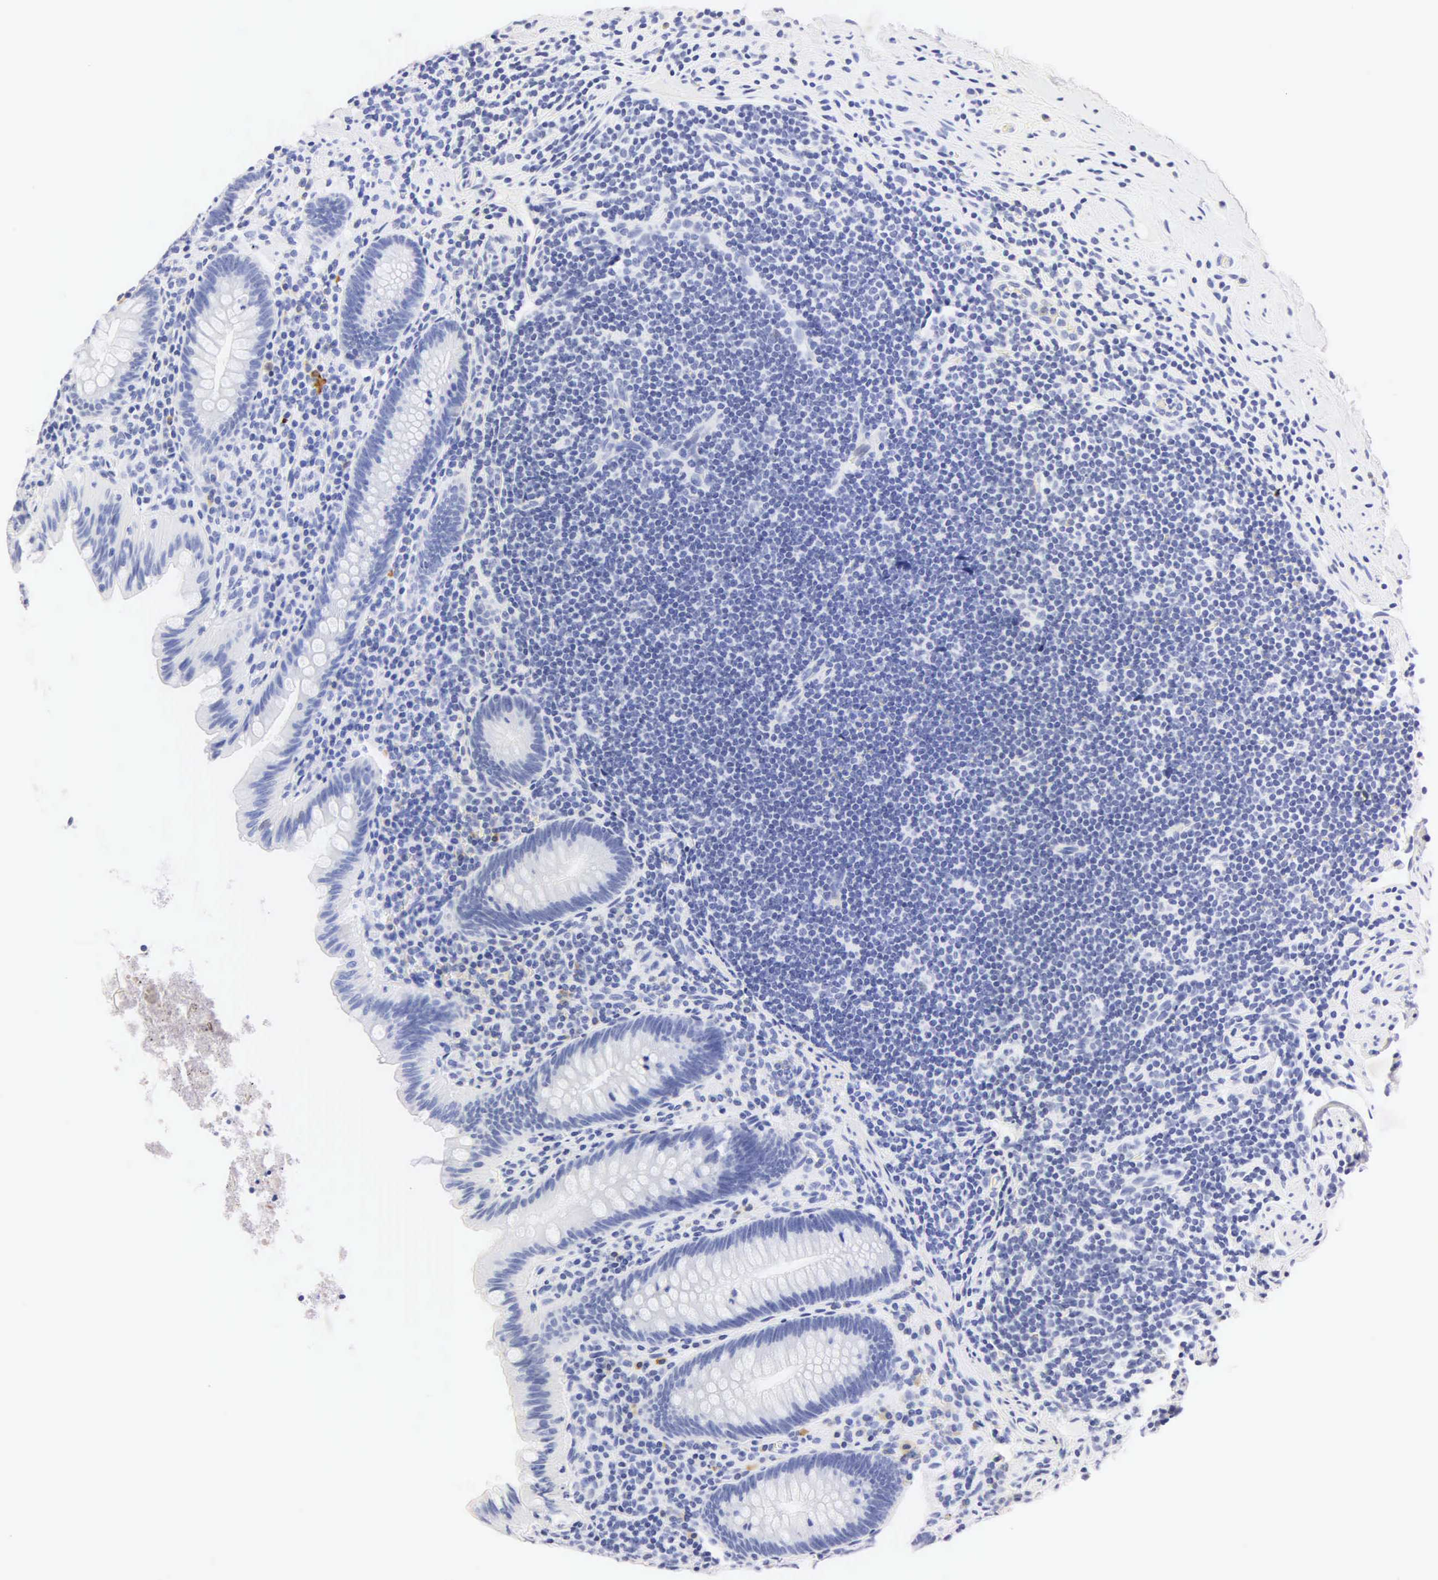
{"staining": {"intensity": "negative", "quantity": "none", "location": "none"}, "tissue": "appendix", "cell_type": "Glandular cells", "image_type": "normal", "snomed": [{"axis": "morphology", "description": "Normal tissue, NOS"}, {"axis": "topography", "description": "Appendix"}], "caption": "Immunohistochemistry (IHC) micrograph of unremarkable appendix: appendix stained with DAB reveals no significant protein staining in glandular cells. (Immunohistochemistry, brightfield microscopy, high magnification).", "gene": "NKX2", "patient": {"sex": "male", "age": 41}}